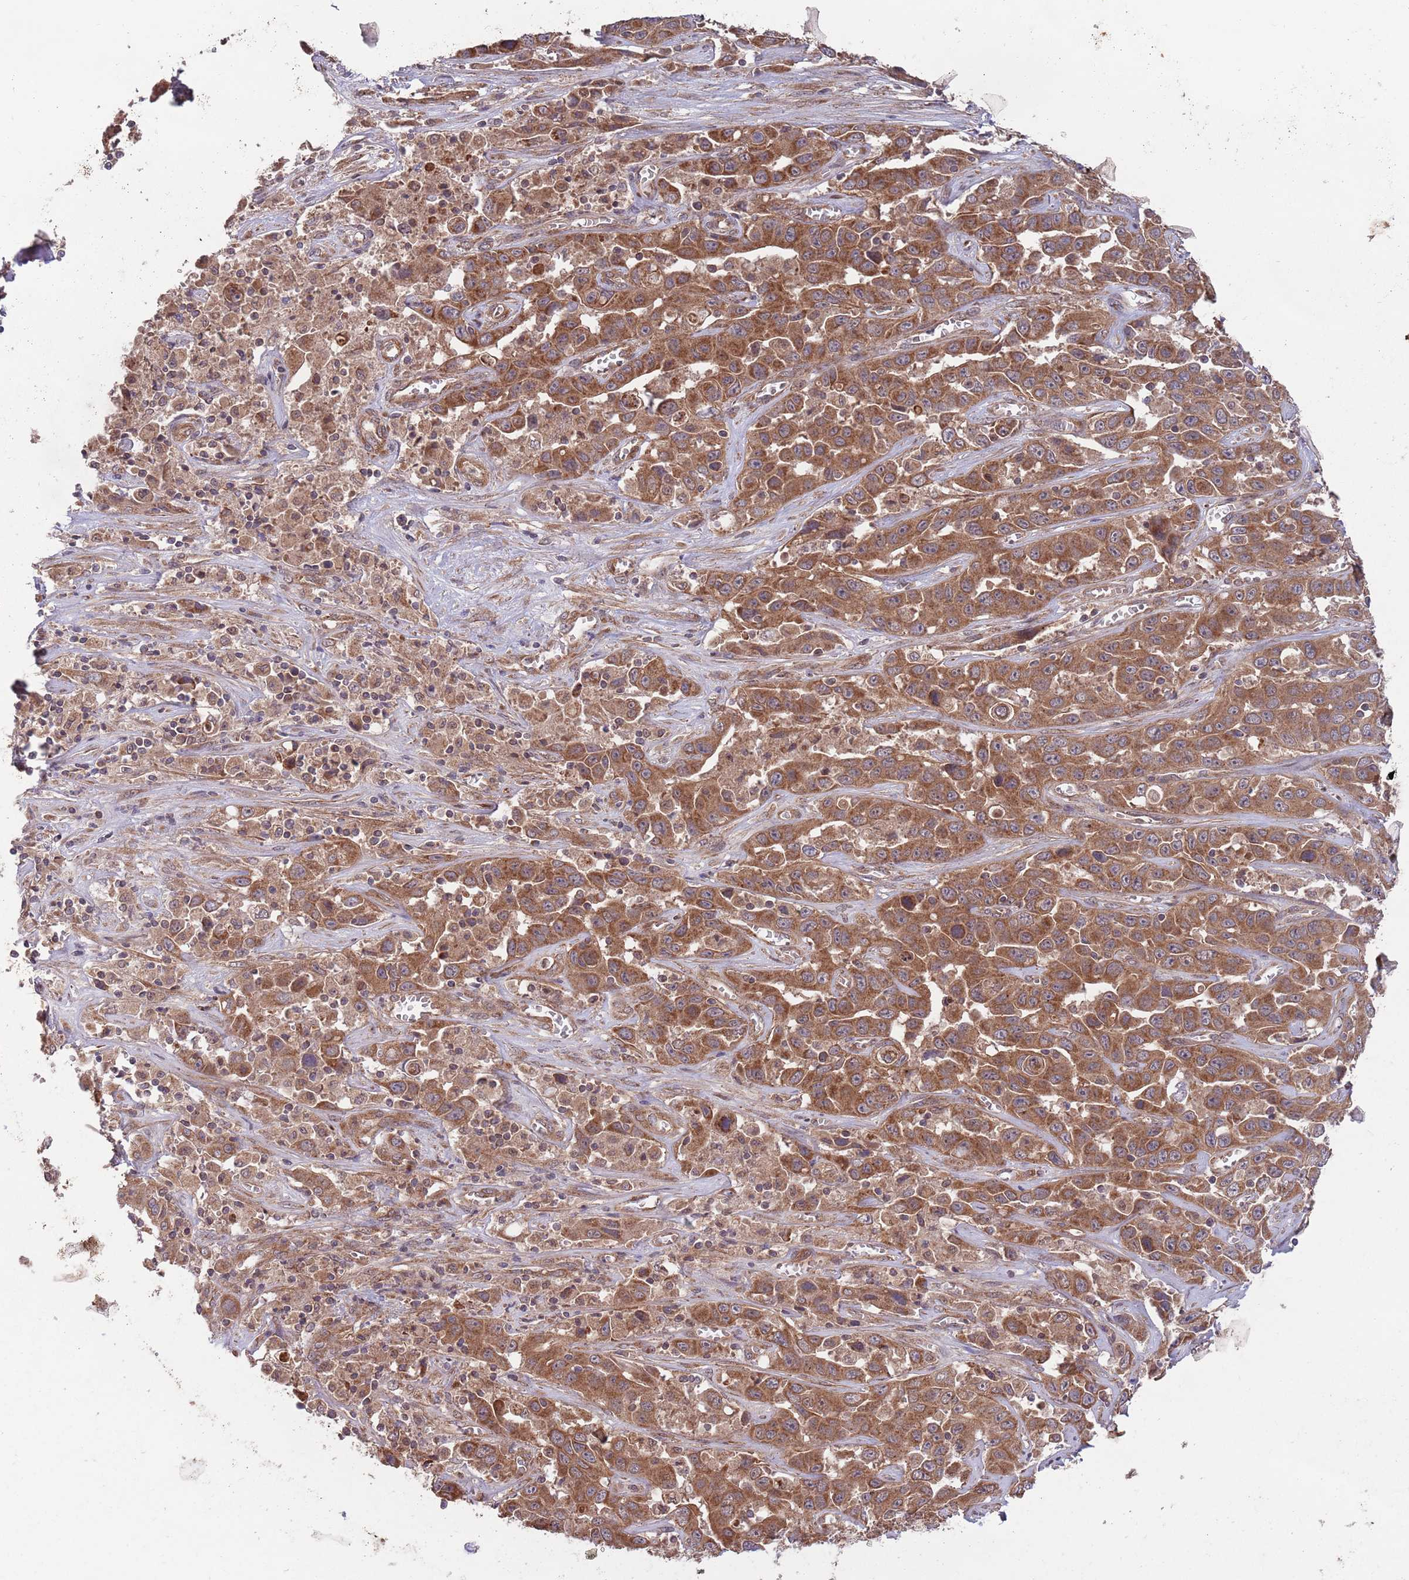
{"staining": {"intensity": "strong", "quantity": ">75%", "location": "cytoplasmic/membranous"}, "tissue": "liver cancer", "cell_type": "Tumor cells", "image_type": "cancer", "snomed": [{"axis": "morphology", "description": "Cholangiocarcinoma"}, {"axis": "topography", "description": "Liver"}], "caption": "Immunohistochemical staining of human cholangiocarcinoma (liver) displays high levels of strong cytoplasmic/membranous protein staining in approximately >75% of tumor cells.", "gene": "MFNG", "patient": {"sex": "female", "age": 52}}